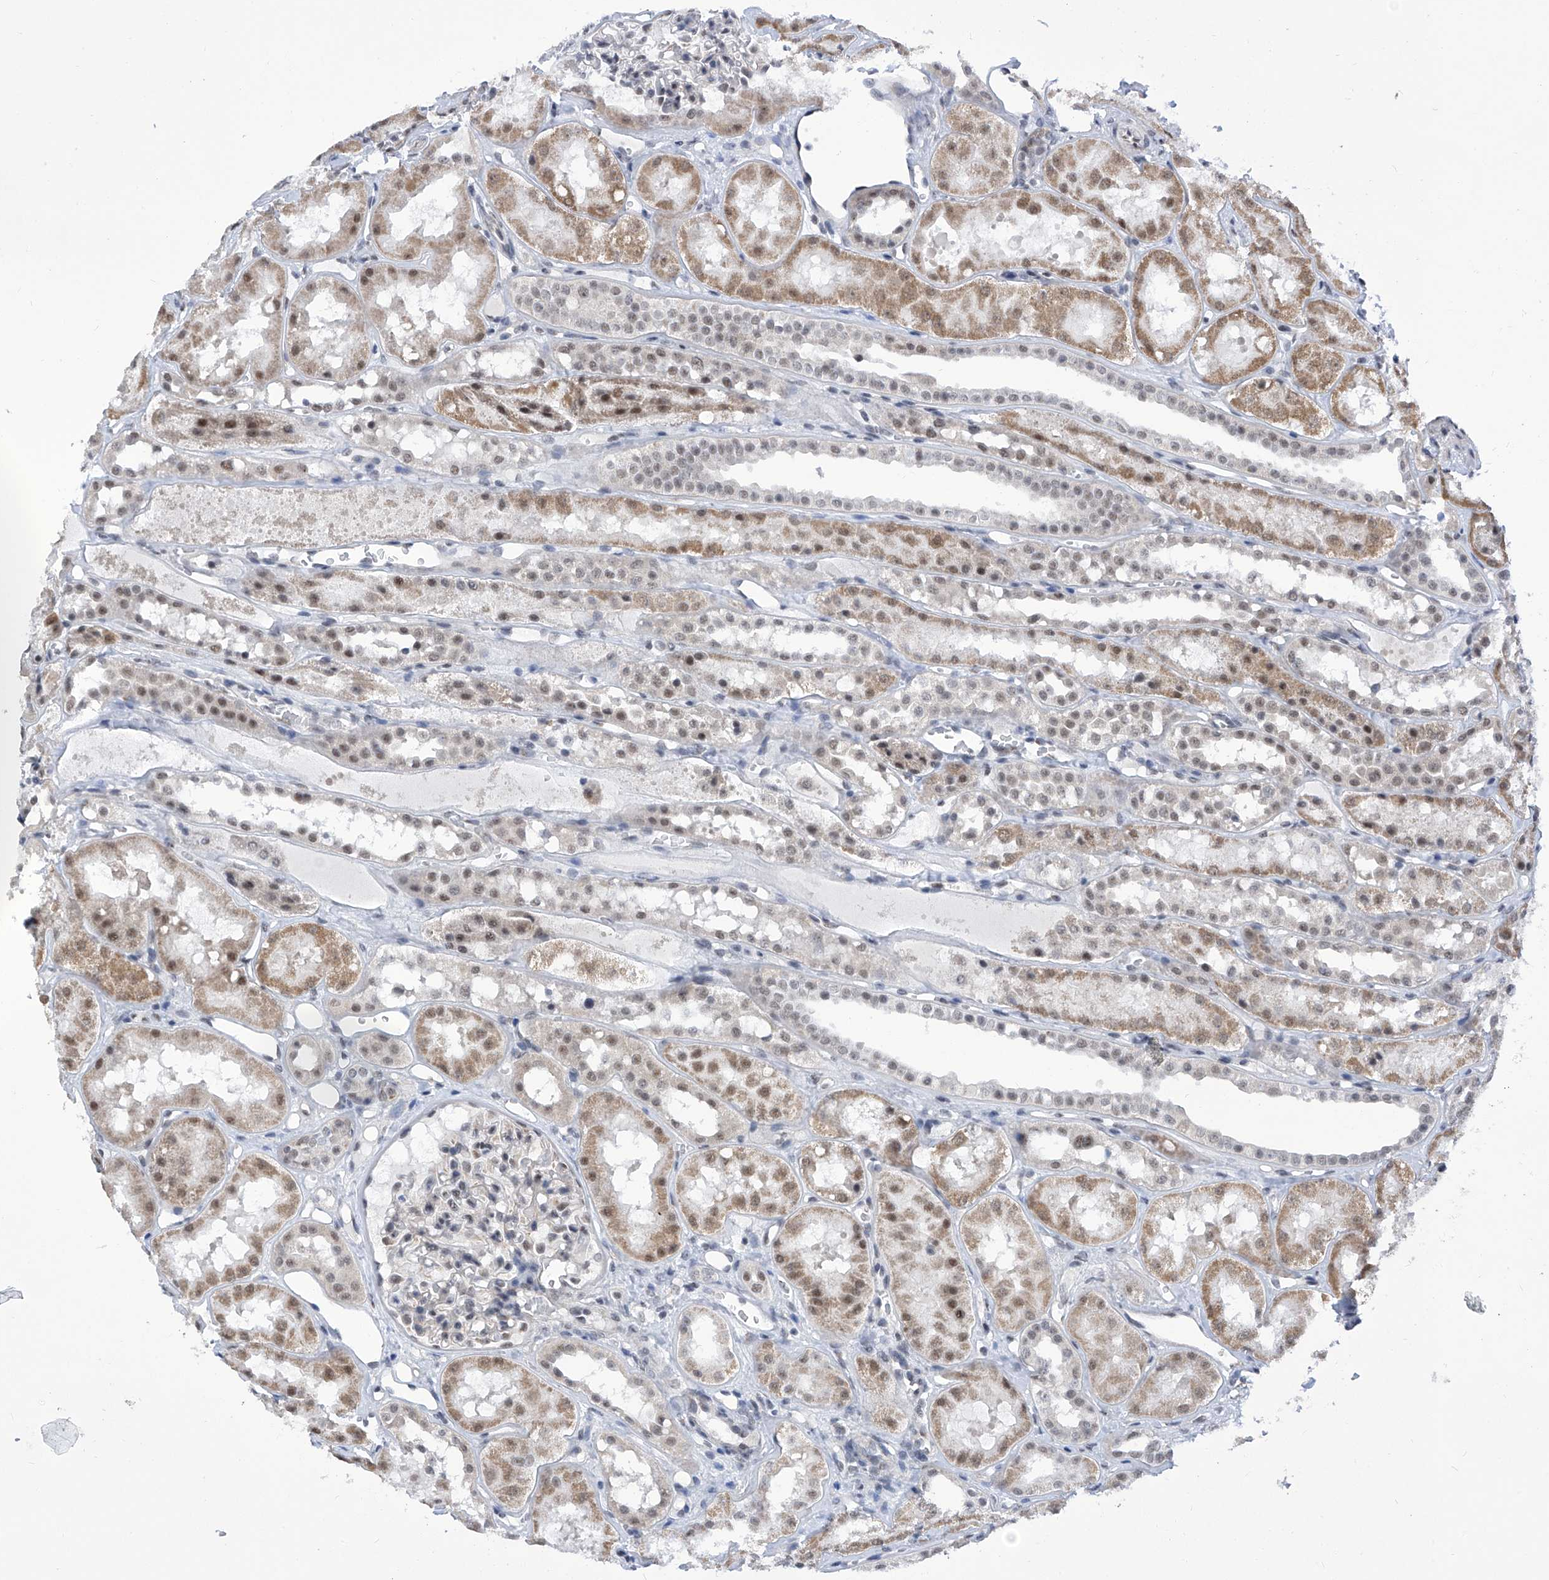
{"staining": {"intensity": "moderate", "quantity": "25%-75%", "location": "cytoplasmic/membranous,nuclear"}, "tissue": "kidney", "cell_type": "Cells in glomeruli", "image_type": "normal", "snomed": [{"axis": "morphology", "description": "Normal tissue, NOS"}, {"axis": "topography", "description": "Kidney"}], "caption": "Immunohistochemistry (IHC) photomicrograph of unremarkable human kidney stained for a protein (brown), which reveals medium levels of moderate cytoplasmic/membranous,nuclear positivity in about 25%-75% of cells in glomeruli.", "gene": "SART1", "patient": {"sex": "male", "age": 16}}